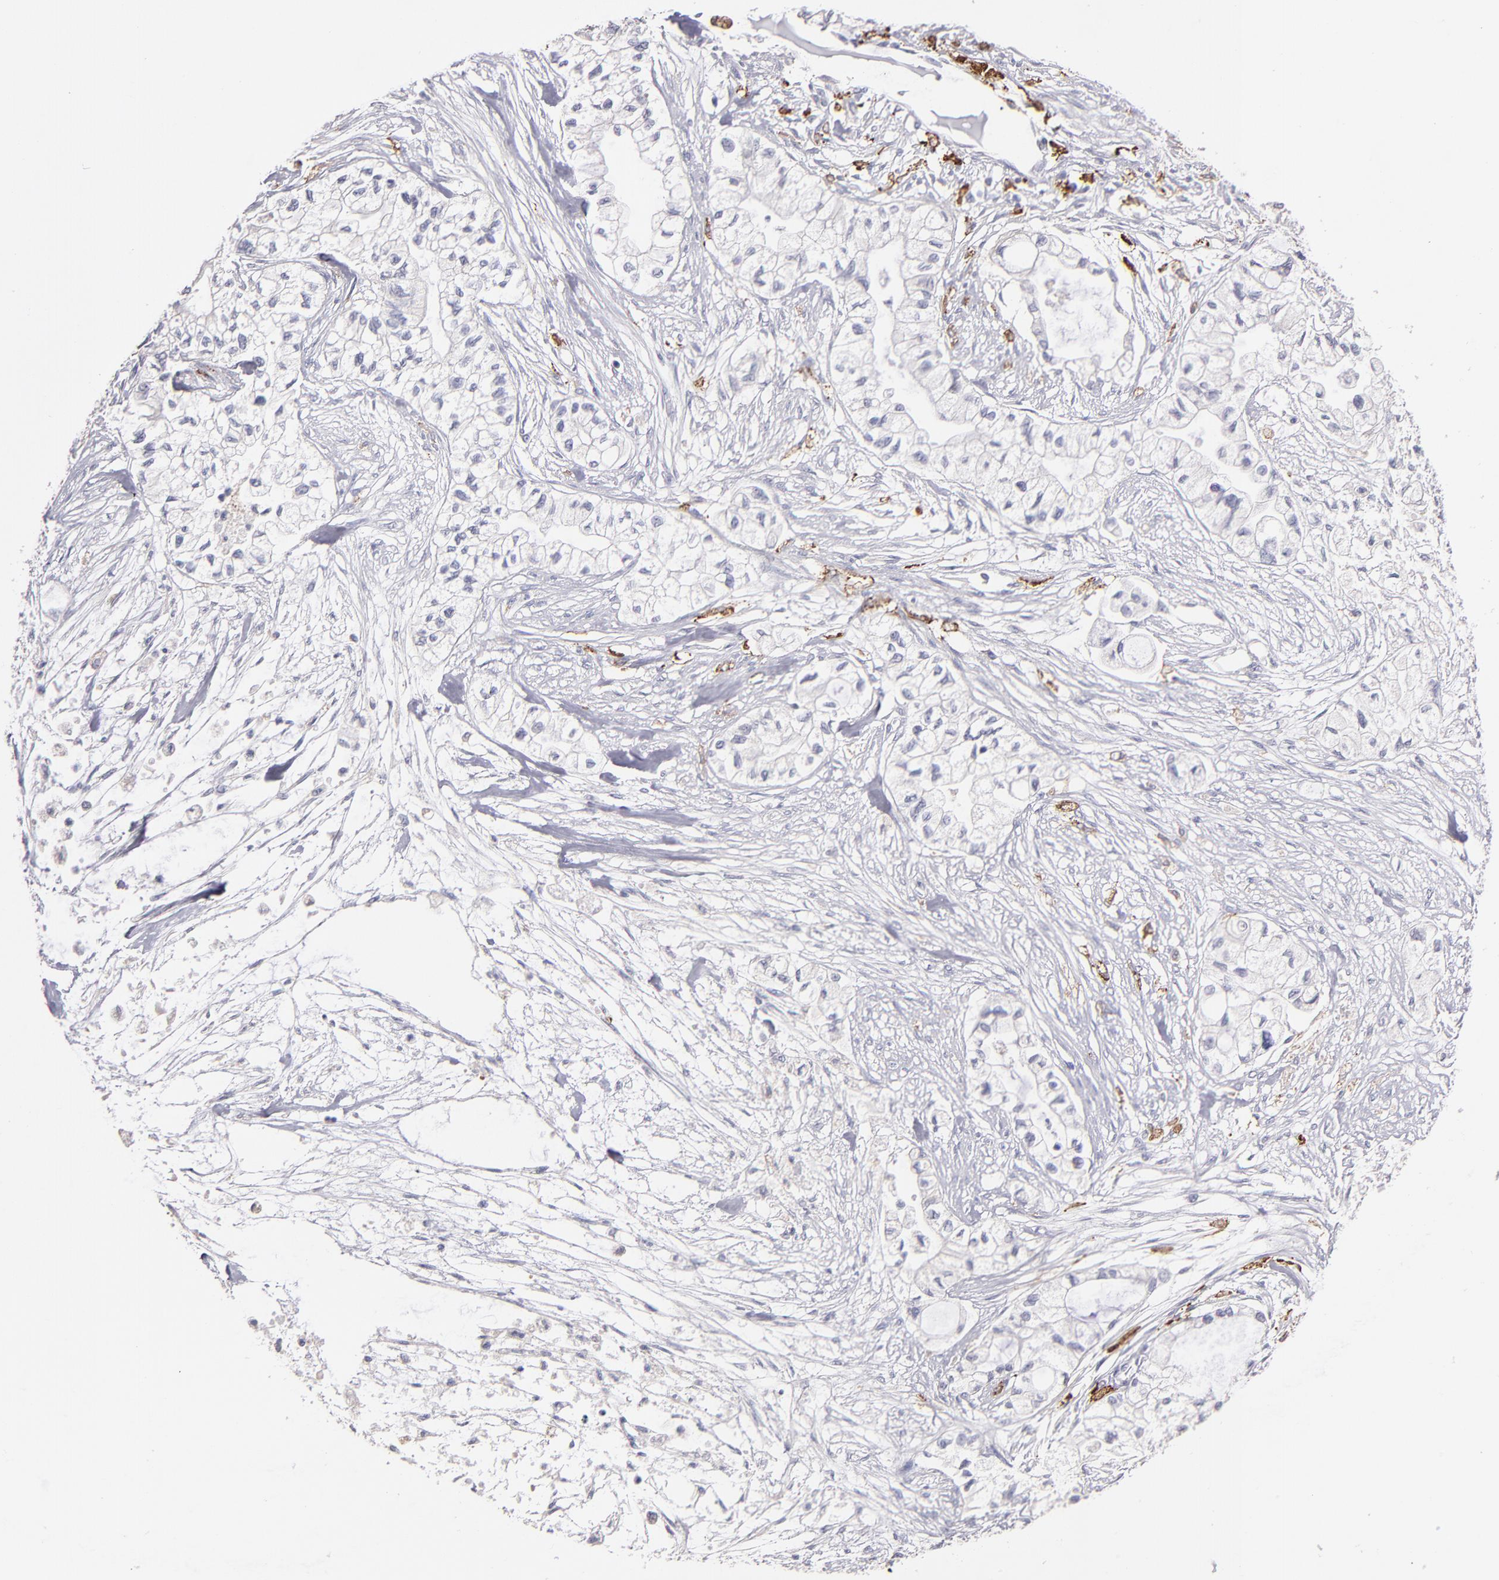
{"staining": {"intensity": "negative", "quantity": "none", "location": "none"}, "tissue": "pancreatic cancer", "cell_type": "Tumor cells", "image_type": "cancer", "snomed": [{"axis": "morphology", "description": "Adenocarcinoma, NOS"}, {"axis": "topography", "description": "Pancreas"}], "caption": "Immunohistochemistry image of human pancreatic cancer (adenocarcinoma) stained for a protein (brown), which demonstrates no positivity in tumor cells.", "gene": "GLDC", "patient": {"sex": "male", "age": 79}}